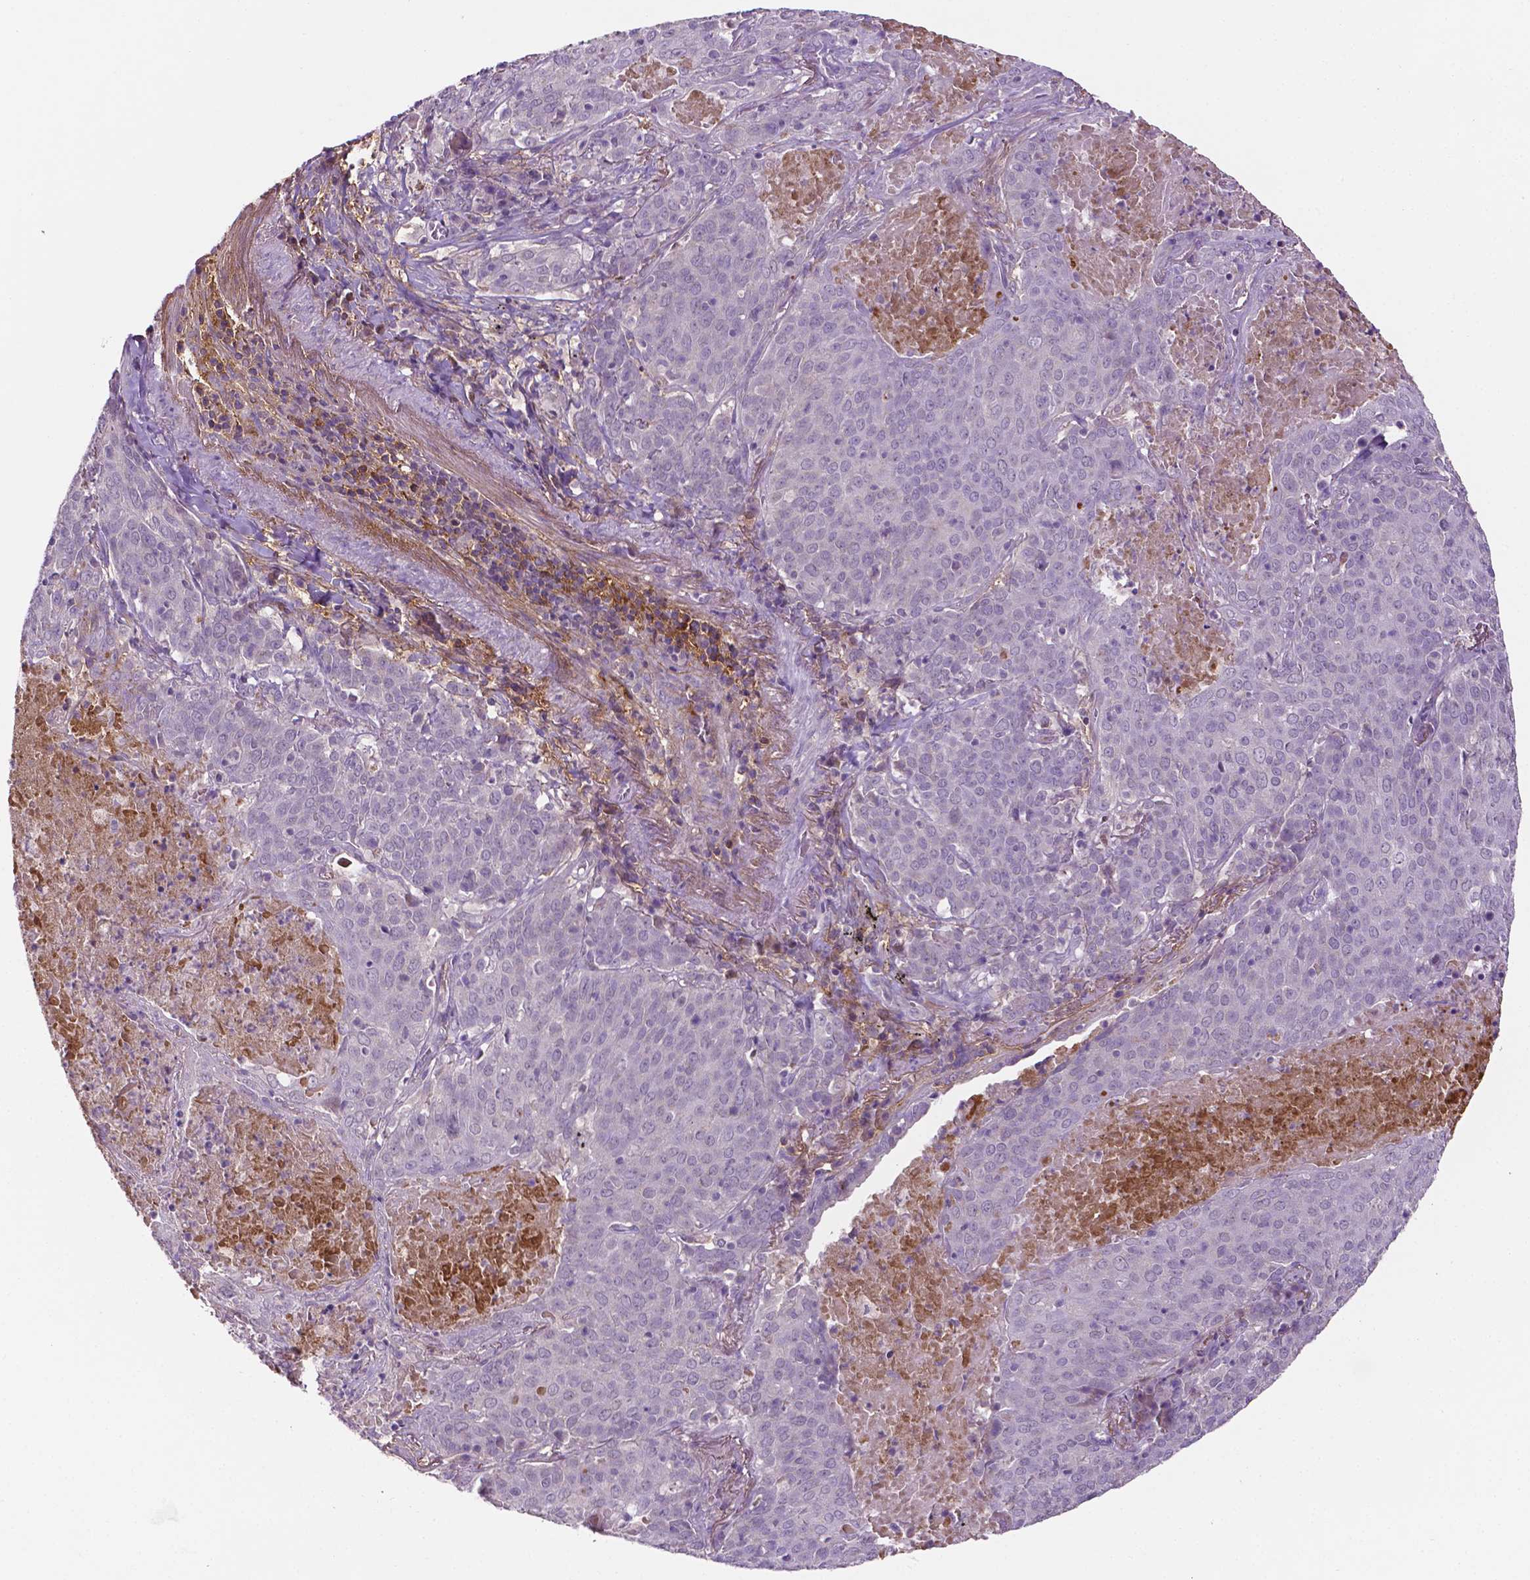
{"staining": {"intensity": "negative", "quantity": "none", "location": "none"}, "tissue": "lung cancer", "cell_type": "Tumor cells", "image_type": "cancer", "snomed": [{"axis": "morphology", "description": "Squamous cell carcinoma, NOS"}, {"axis": "topography", "description": "Lung"}], "caption": "An image of human lung squamous cell carcinoma is negative for staining in tumor cells.", "gene": "FBLN1", "patient": {"sex": "male", "age": 82}}